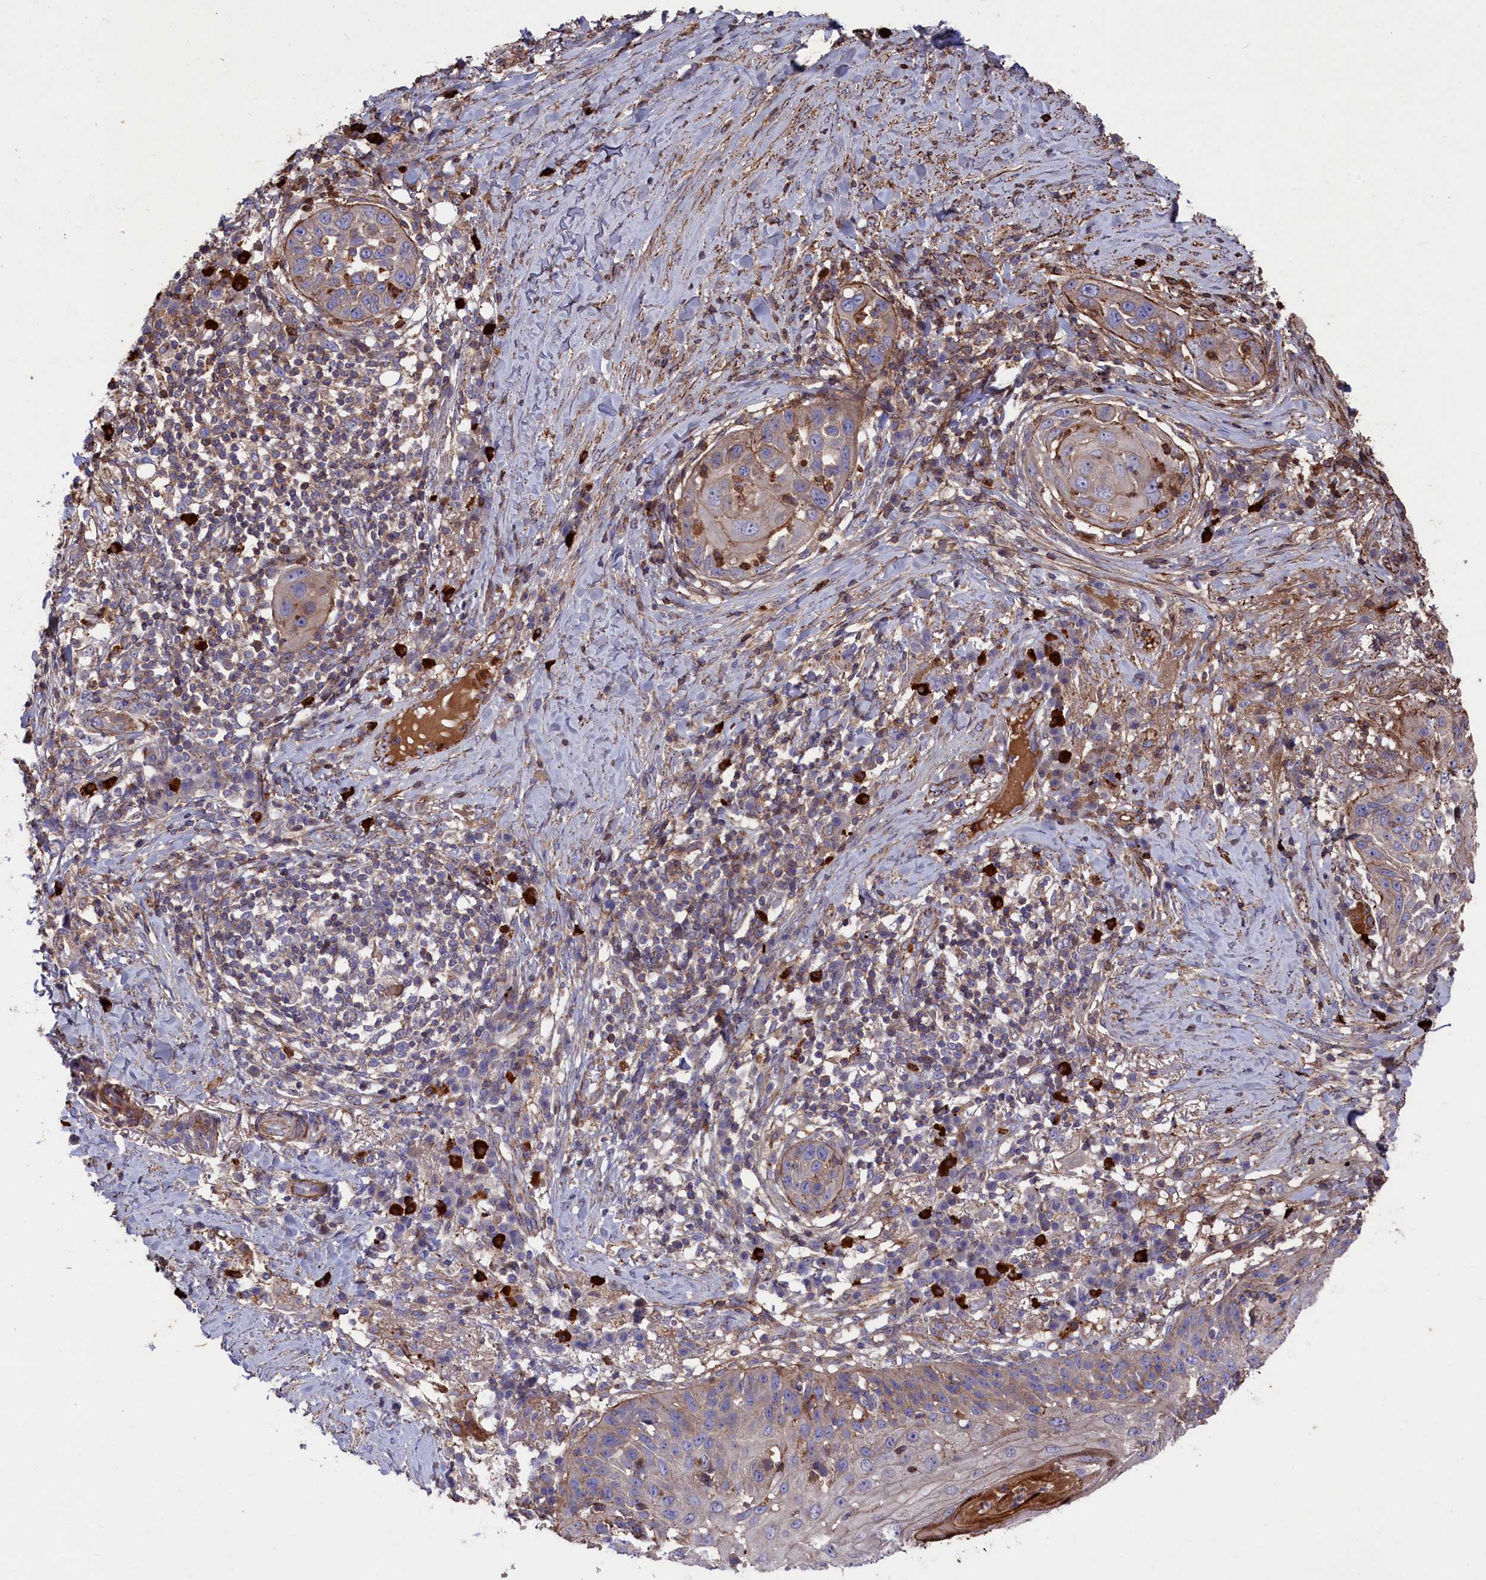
{"staining": {"intensity": "weak", "quantity": ">75%", "location": "cytoplasmic/membranous"}, "tissue": "skin cancer", "cell_type": "Tumor cells", "image_type": "cancer", "snomed": [{"axis": "morphology", "description": "Squamous cell carcinoma, NOS"}, {"axis": "topography", "description": "Skin"}], "caption": "Immunohistochemical staining of human squamous cell carcinoma (skin) reveals weak cytoplasmic/membranous protein positivity in about >75% of tumor cells.", "gene": "RAPSN", "patient": {"sex": "female", "age": 44}}